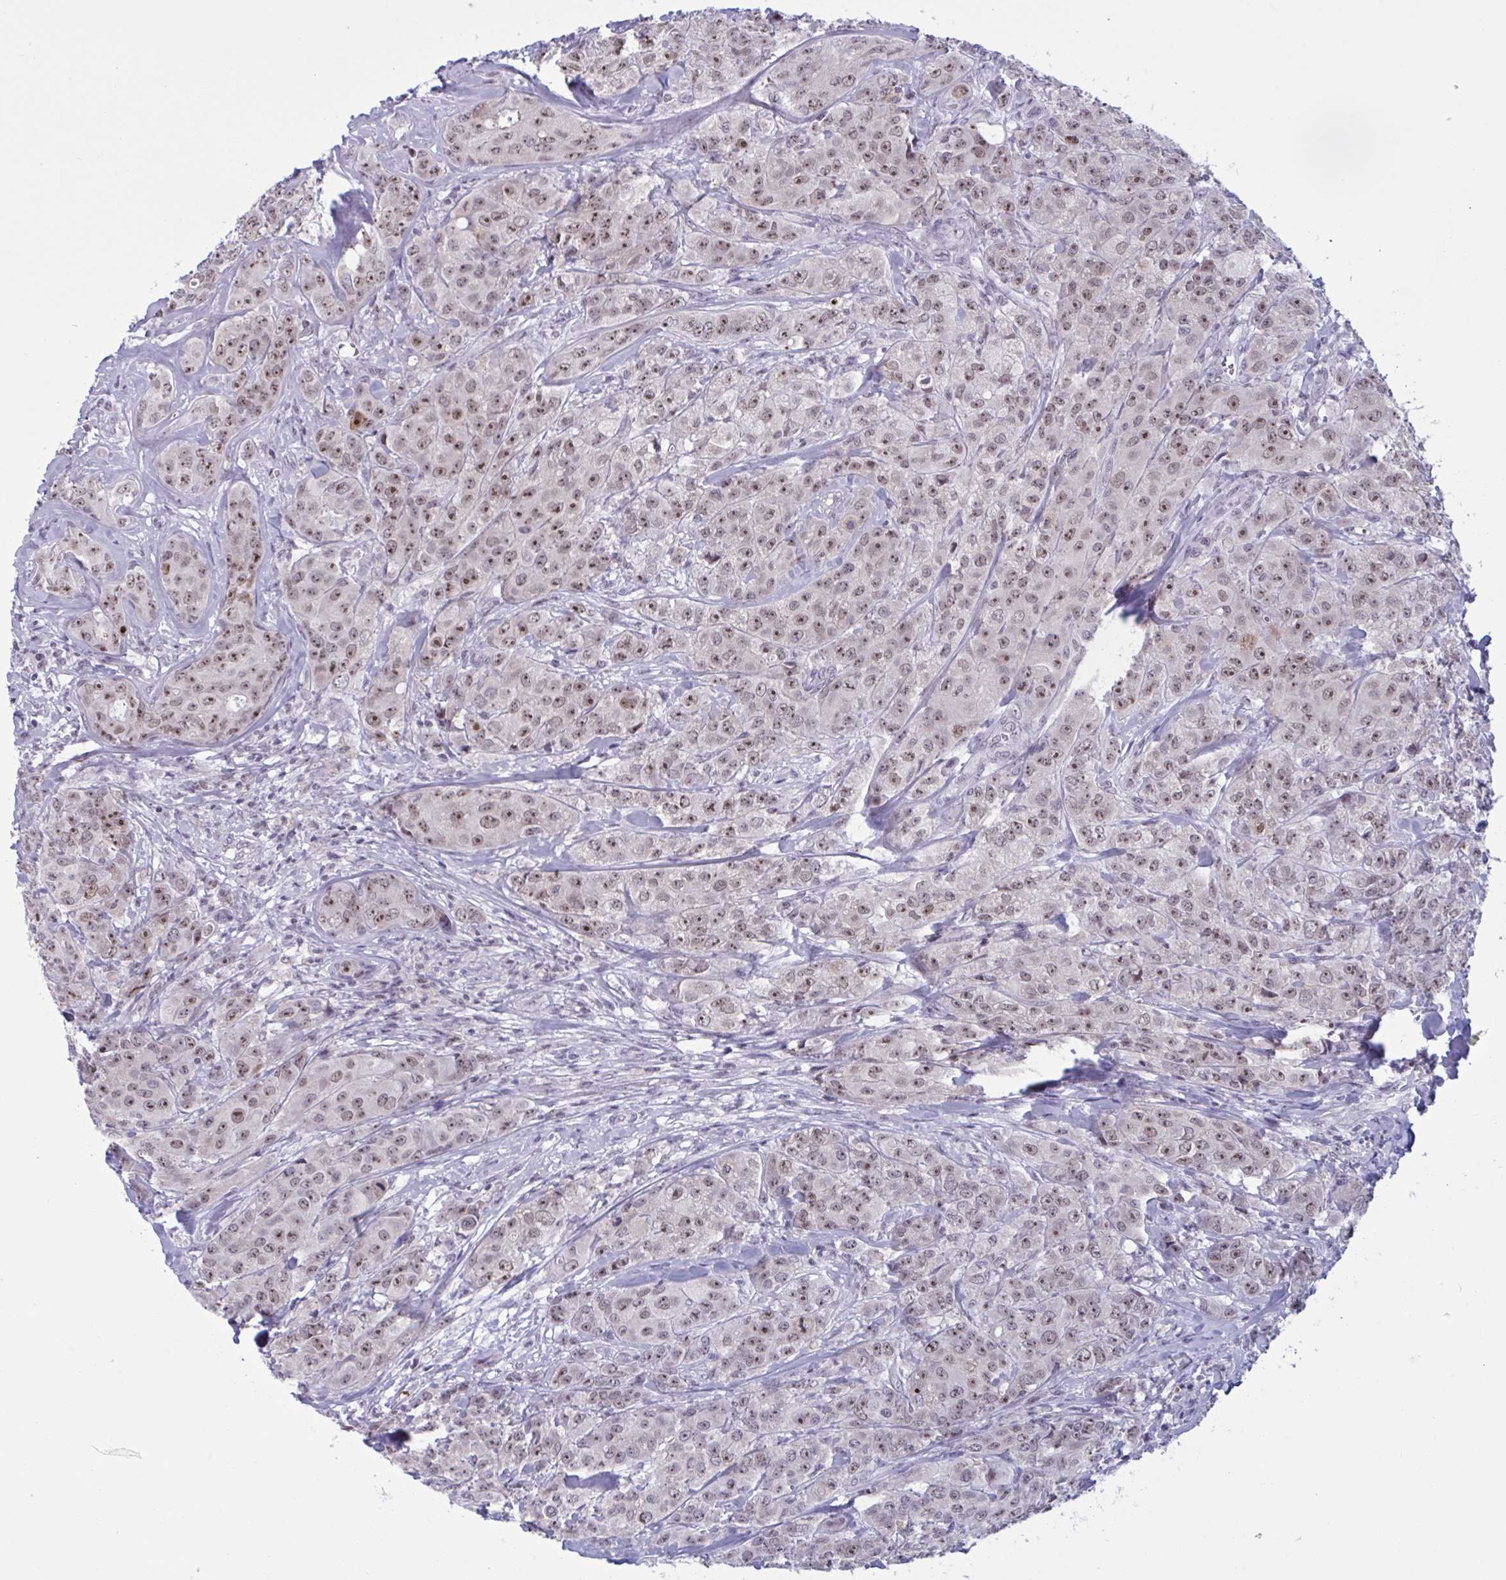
{"staining": {"intensity": "moderate", "quantity": ">75%", "location": "nuclear"}, "tissue": "breast cancer", "cell_type": "Tumor cells", "image_type": "cancer", "snomed": [{"axis": "morphology", "description": "Normal tissue, NOS"}, {"axis": "morphology", "description": "Duct carcinoma"}, {"axis": "topography", "description": "Breast"}], "caption": "DAB (3,3'-diaminobenzidine) immunohistochemical staining of human intraductal carcinoma (breast) exhibits moderate nuclear protein staining in approximately >75% of tumor cells.", "gene": "TGM6", "patient": {"sex": "female", "age": 43}}